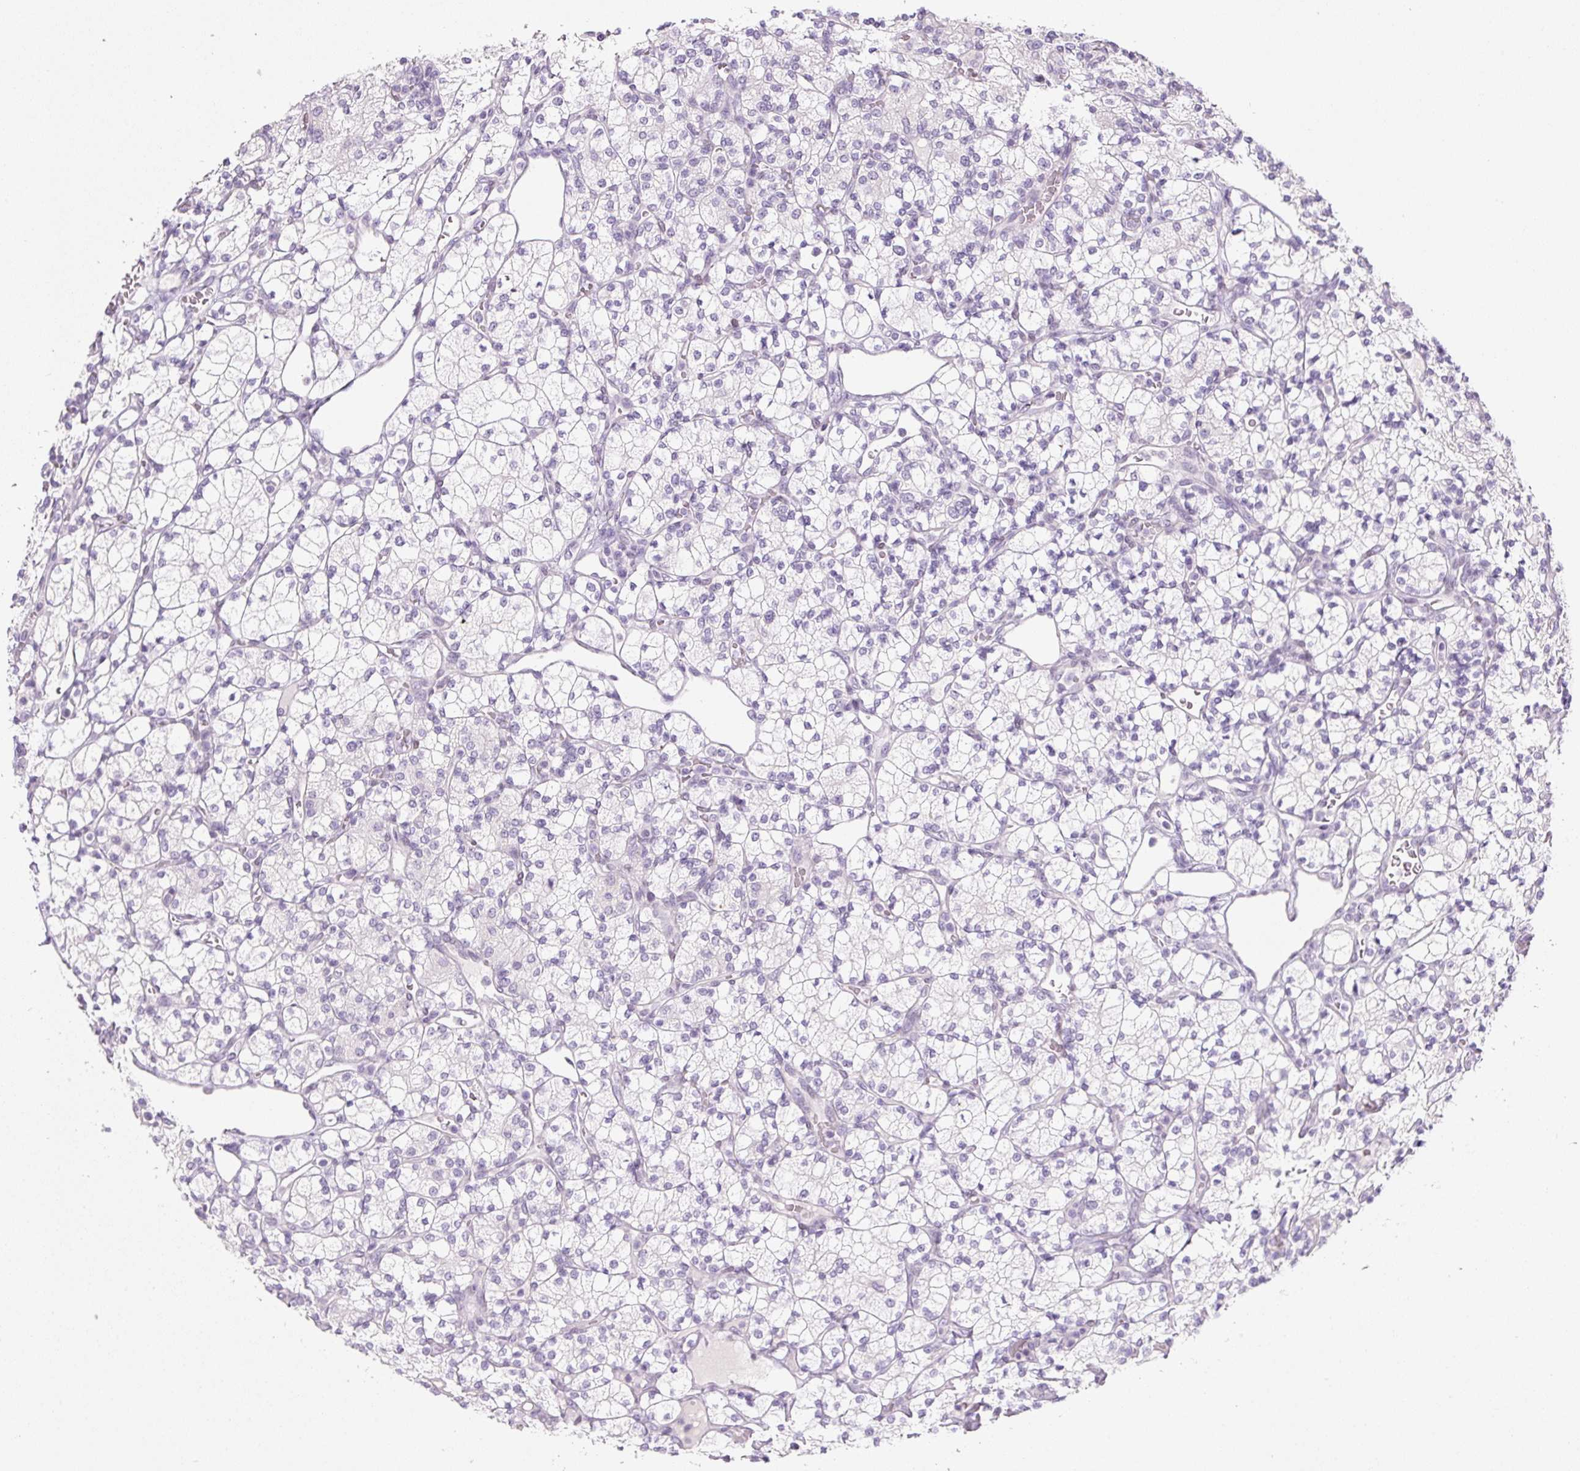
{"staining": {"intensity": "negative", "quantity": "none", "location": "none"}, "tissue": "renal cancer", "cell_type": "Tumor cells", "image_type": "cancer", "snomed": [{"axis": "morphology", "description": "Adenocarcinoma, NOS"}, {"axis": "topography", "description": "Kidney"}], "caption": "A photomicrograph of renal cancer (adenocarcinoma) stained for a protein reveals no brown staining in tumor cells.", "gene": "SIX1", "patient": {"sex": "male", "age": 77}}